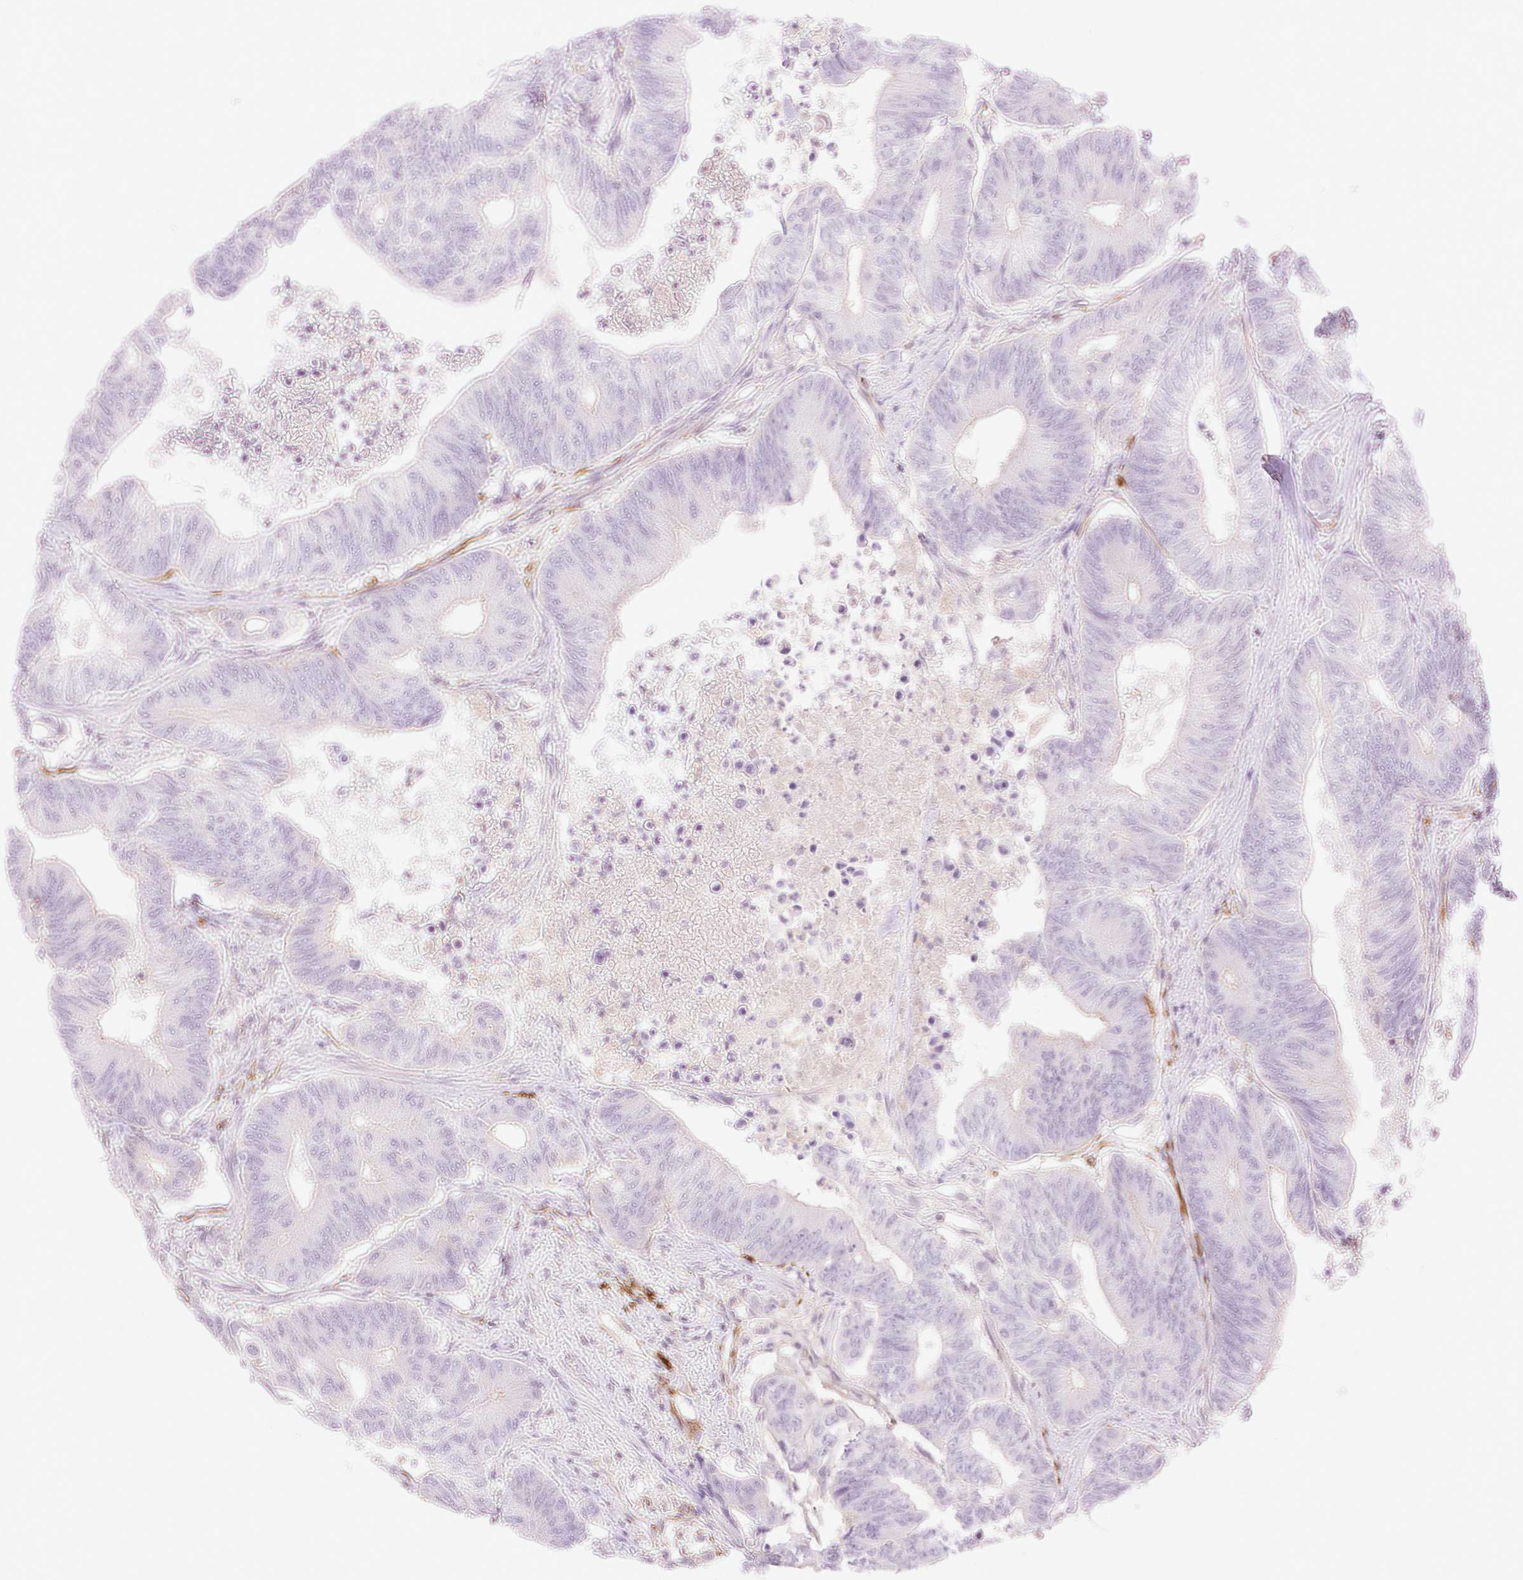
{"staining": {"intensity": "negative", "quantity": "none", "location": "none"}, "tissue": "colorectal cancer", "cell_type": "Tumor cells", "image_type": "cancer", "snomed": [{"axis": "morphology", "description": "Adenocarcinoma, NOS"}, {"axis": "topography", "description": "Colon"}], "caption": "Immunohistochemical staining of human colorectal cancer (adenocarcinoma) exhibits no significant positivity in tumor cells. Brightfield microscopy of immunohistochemistry stained with DAB (brown) and hematoxylin (blue), captured at high magnification.", "gene": "ZFYVE21", "patient": {"sex": "female", "age": 48}}